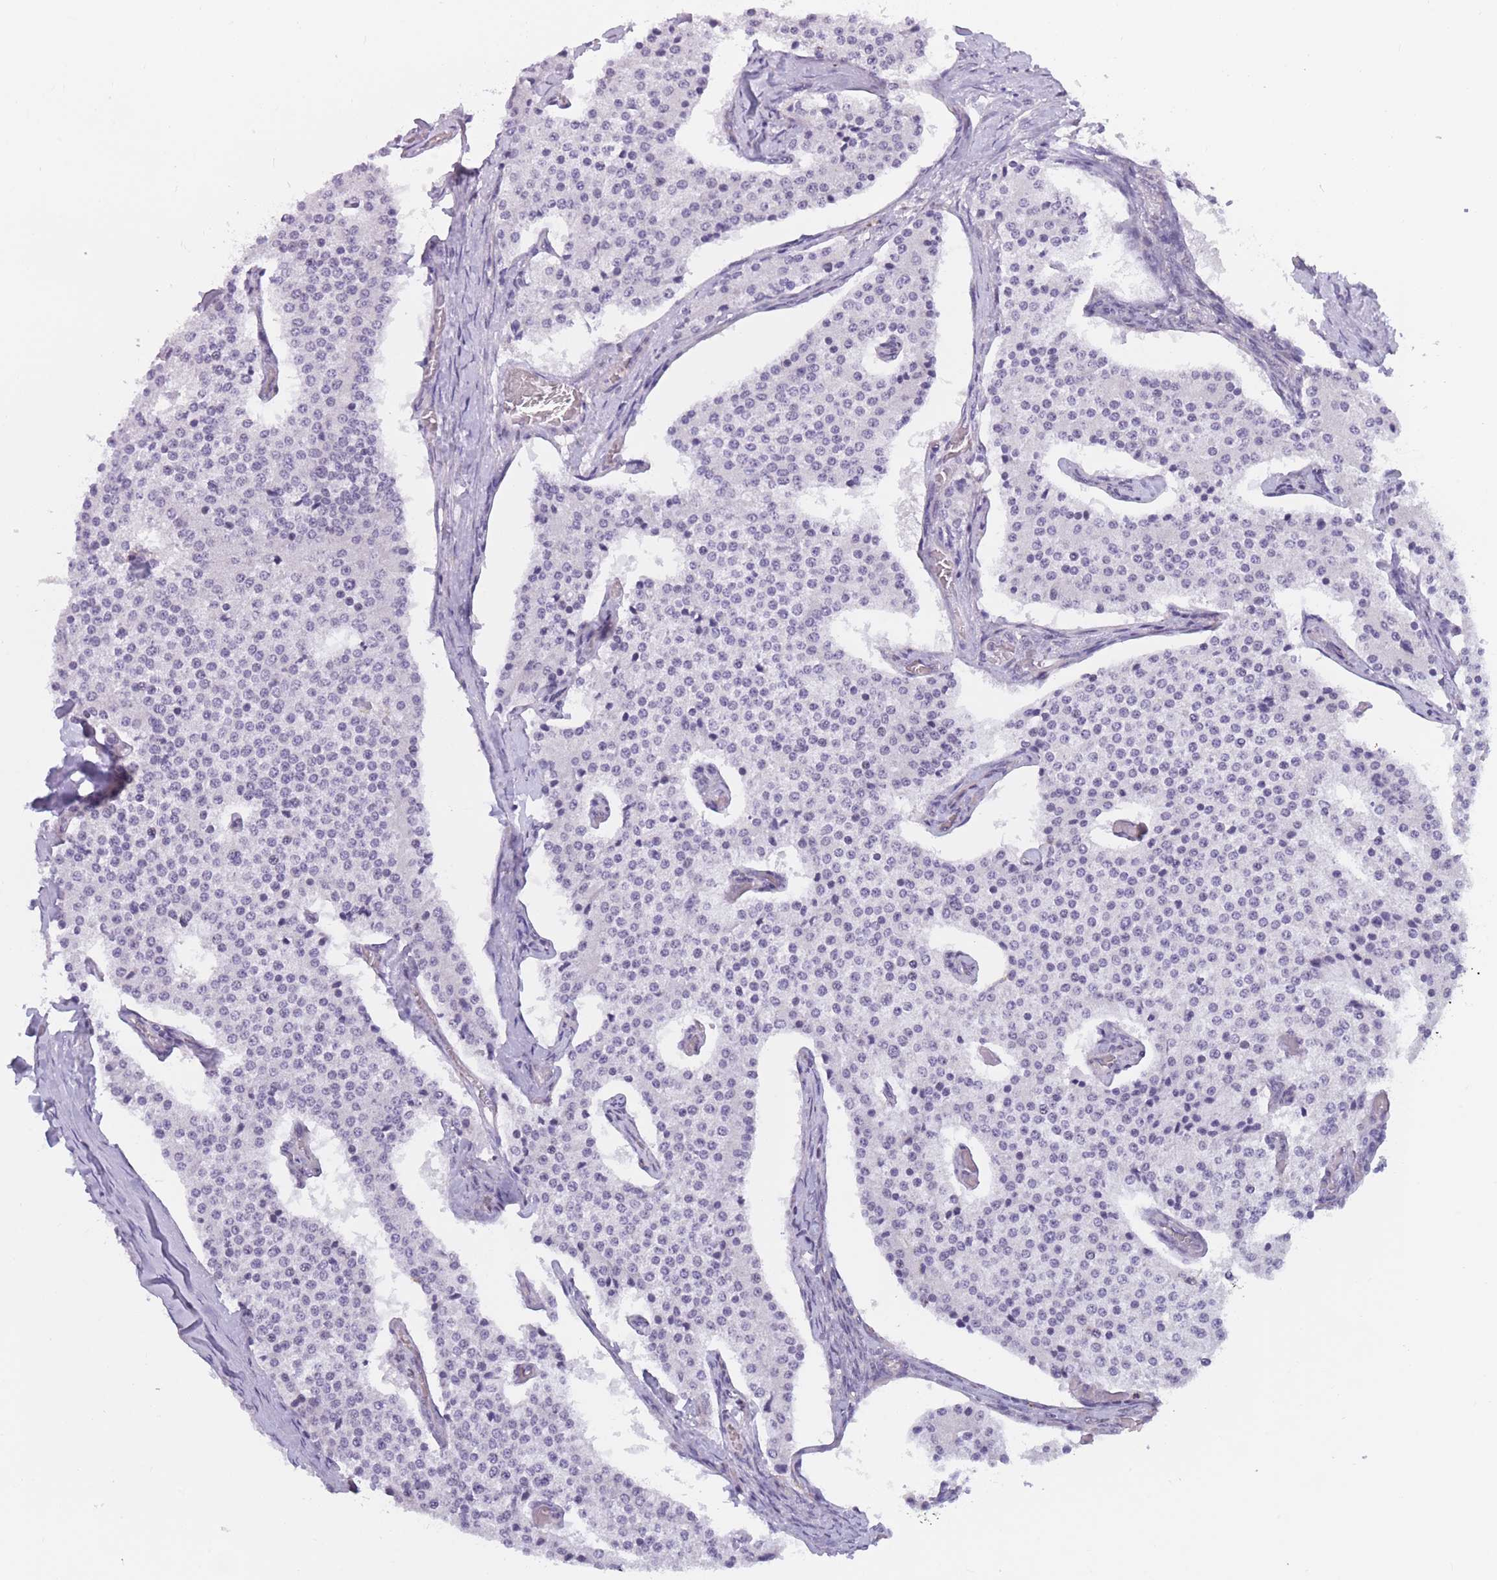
{"staining": {"intensity": "negative", "quantity": "none", "location": "none"}, "tissue": "carcinoid", "cell_type": "Tumor cells", "image_type": "cancer", "snomed": [{"axis": "morphology", "description": "Carcinoid, malignant, NOS"}, {"axis": "topography", "description": "Colon"}], "caption": "Immunohistochemical staining of human carcinoid displays no significant expression in tumor cells. The staining was performed using DAB (3,3'-diaminobenzidine) to visualize the protein expression in brown, while the nuclei were stained in blue with hematoxylin (Magnification: 20x).", "gene": "PODXL", "patient": {"sex": "female", "age": 52}}